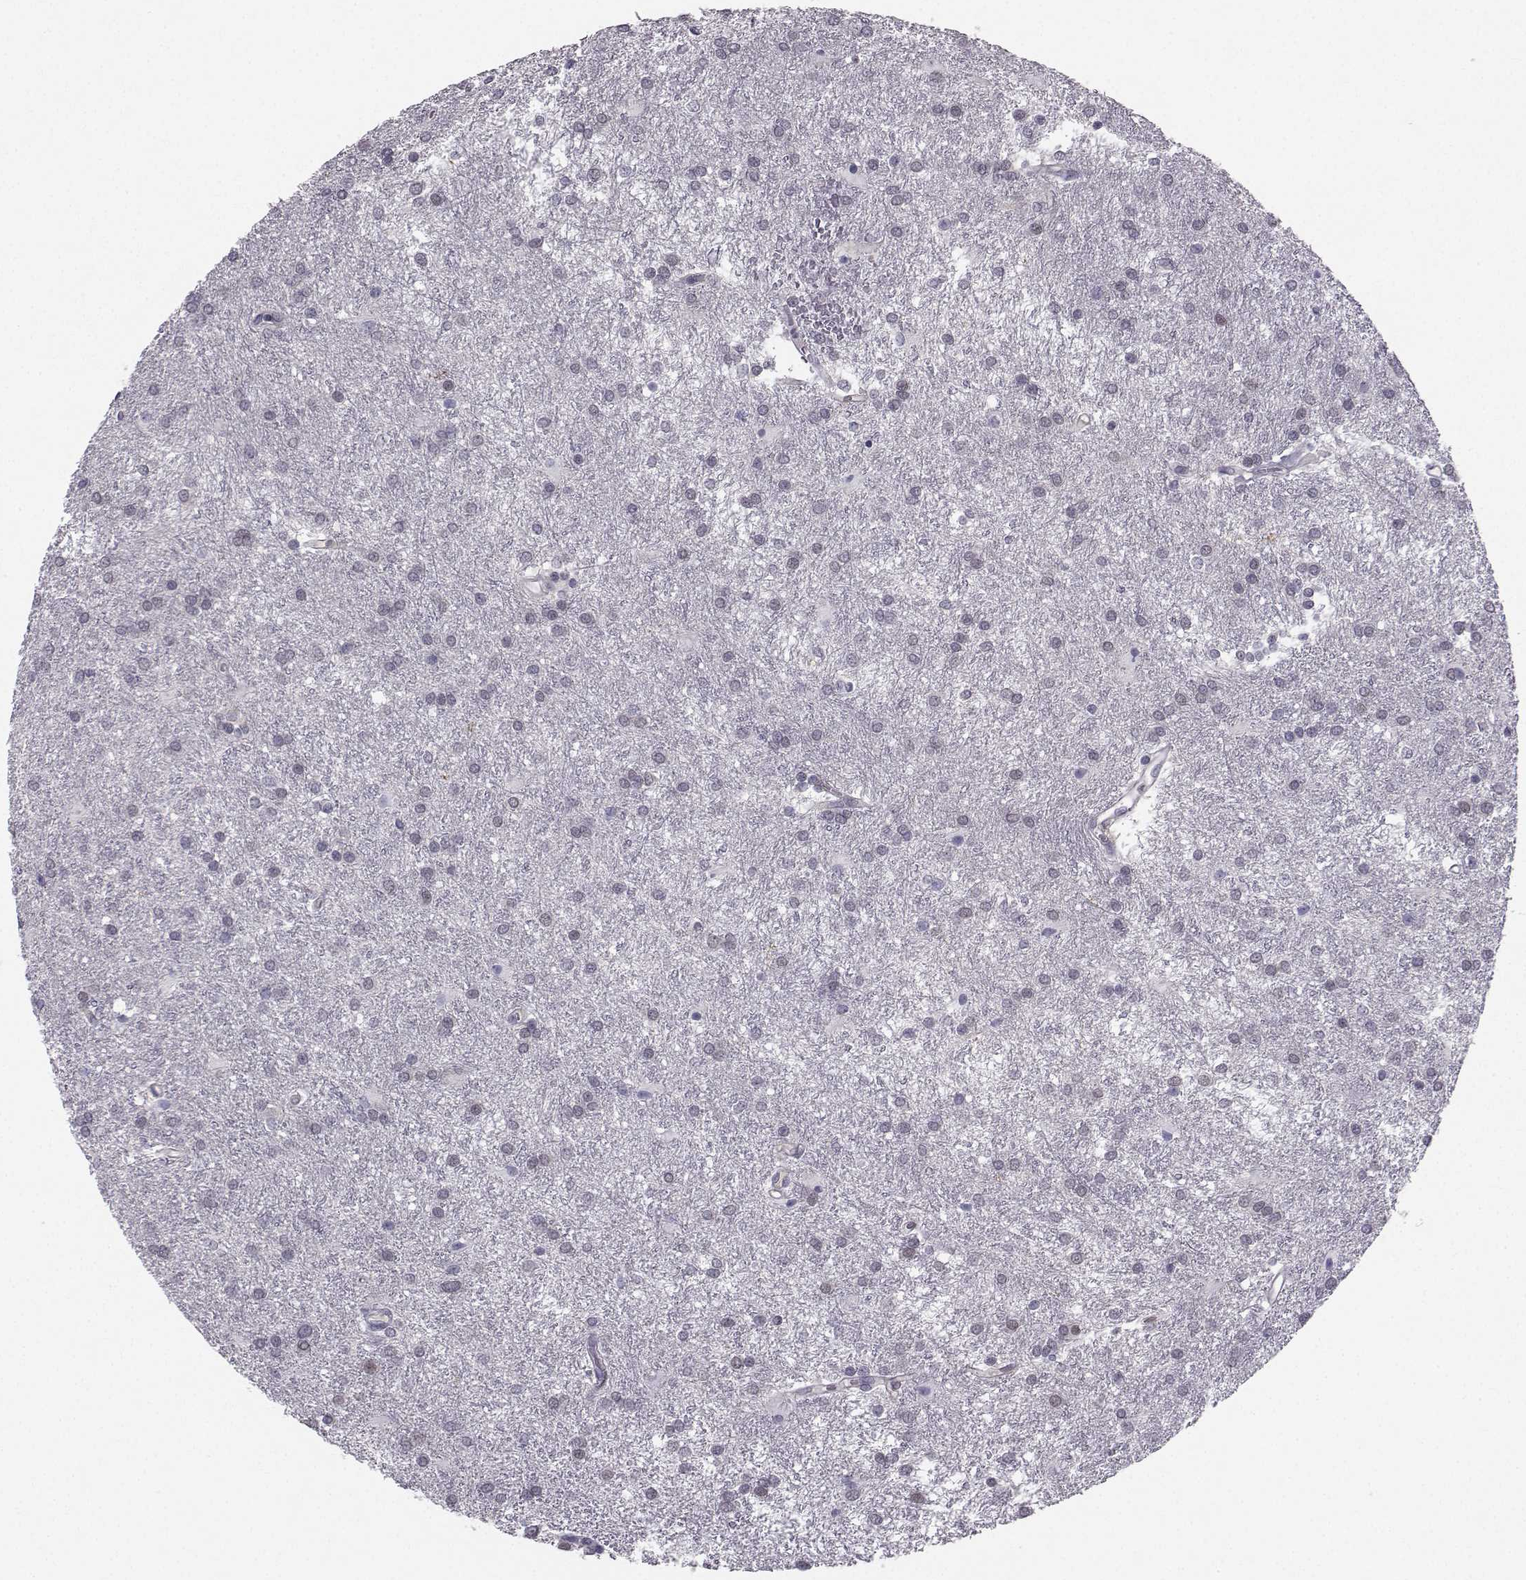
{"staining": {"intensity": "negative", "quantity": "none", "location": "none"}, "tissue": "glioma", "cell_type": "Tumor cells", "image_type": "cancer", "snomed": [{"axis": "morphology", "description": "Glioma, malignant, Low grade"}, {"axis": "topography", "description": "Brain"}], "caption": "IHC photomicrograph of glioma stained for a protein (brown), which shows no positivity in tumor cells.", "gene": "LRP8", "patient": {"sex": "female", "age": 32}}